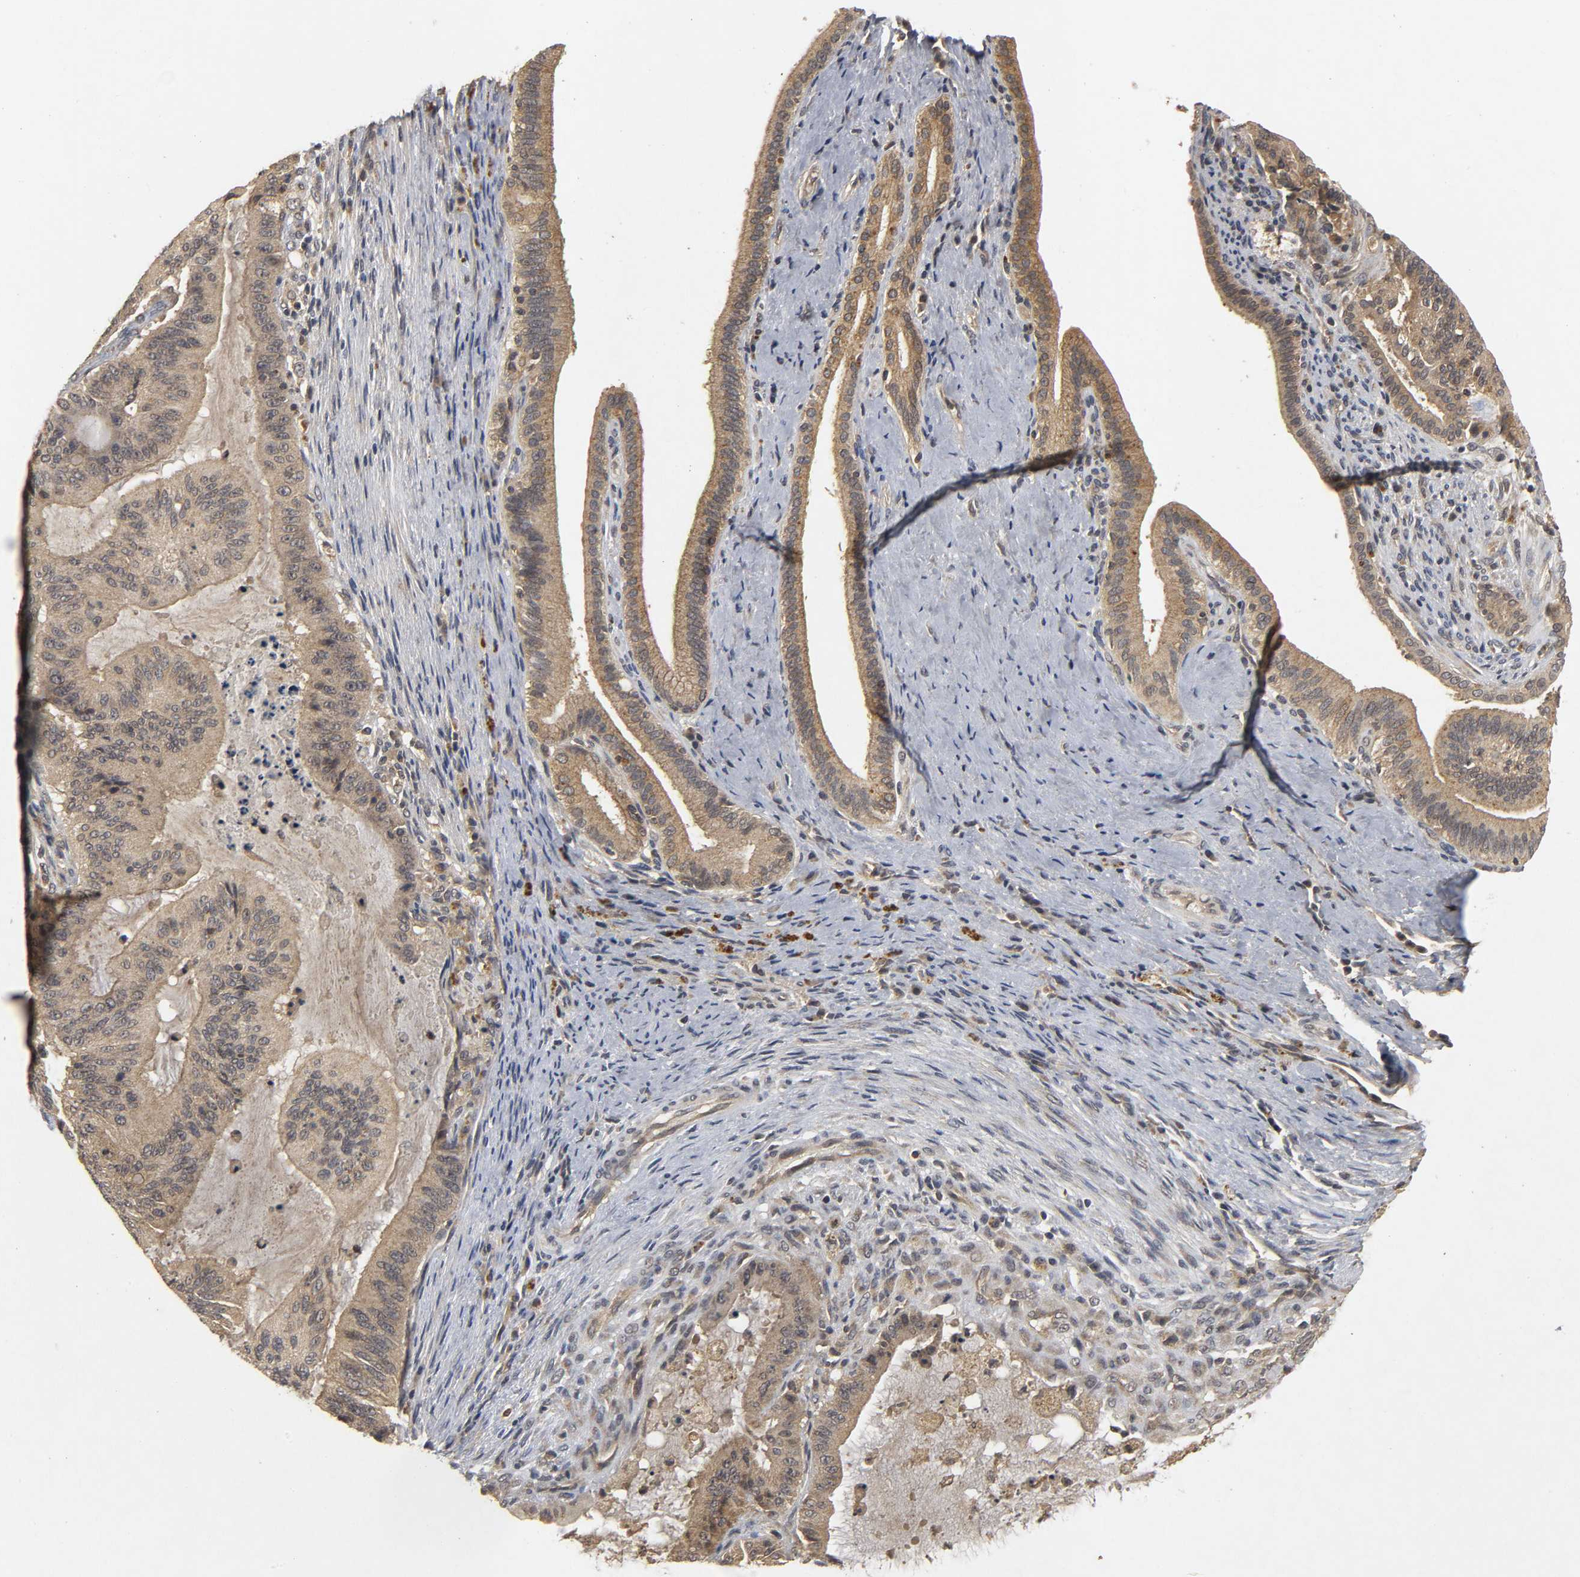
{"staining": {"intensity": "weak", "quantity": ">75%", "location": "cytoplasmic/membranous"}, "tissue": "liver cancer", "cell_type": "Tumor cells", "image_type": "cancer", "snomed": [{"axis": "morphology", "description": "Cholangiocarcinoma"}, {"axis": "topography", "description": "Liver"}], "caption": "Liver cancer stained for a protein demonstrates weak cytoplasmic/membranous positivity in tumor cells.", "gene": "TRAF6", "patient": {"sex": "female", "age": 73}}